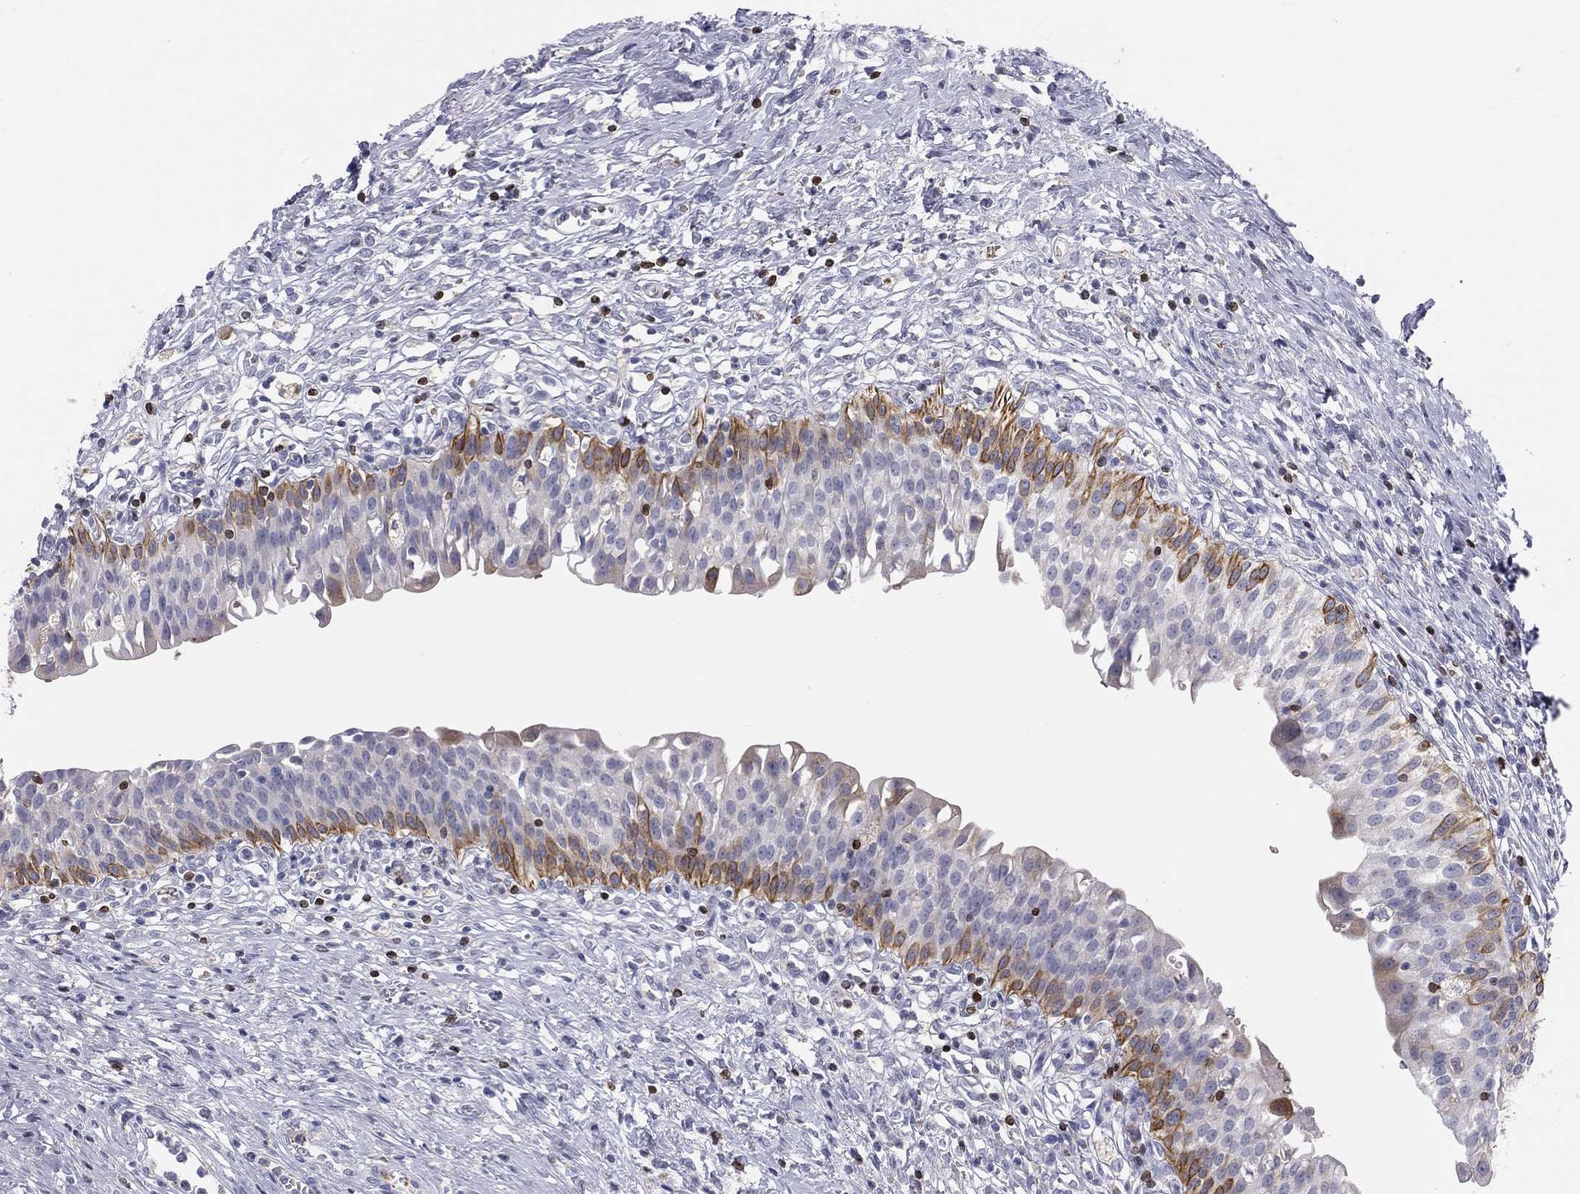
{"staining": {"intensity": "moderate", "quantity": "<25%", "location": "cytoplasmic/membranous"}, "tissue": "urinary bladder", "cell_type": "Urothelial cells", "image_type": "normal", "snomed": [{"axis": "morphology", "description": "Normal tissue, NOS"}, {"axis": "topography", "description": "Urinary bladder"}], "caption": "The image demonstrates staining of unremarkable urinary bladder, revealing moderate cytoplasmic/membranous protein expression (brown color) within urothelial cells.", "gene": "CTSW", "patient": {"sex": "male", "age": 76}}